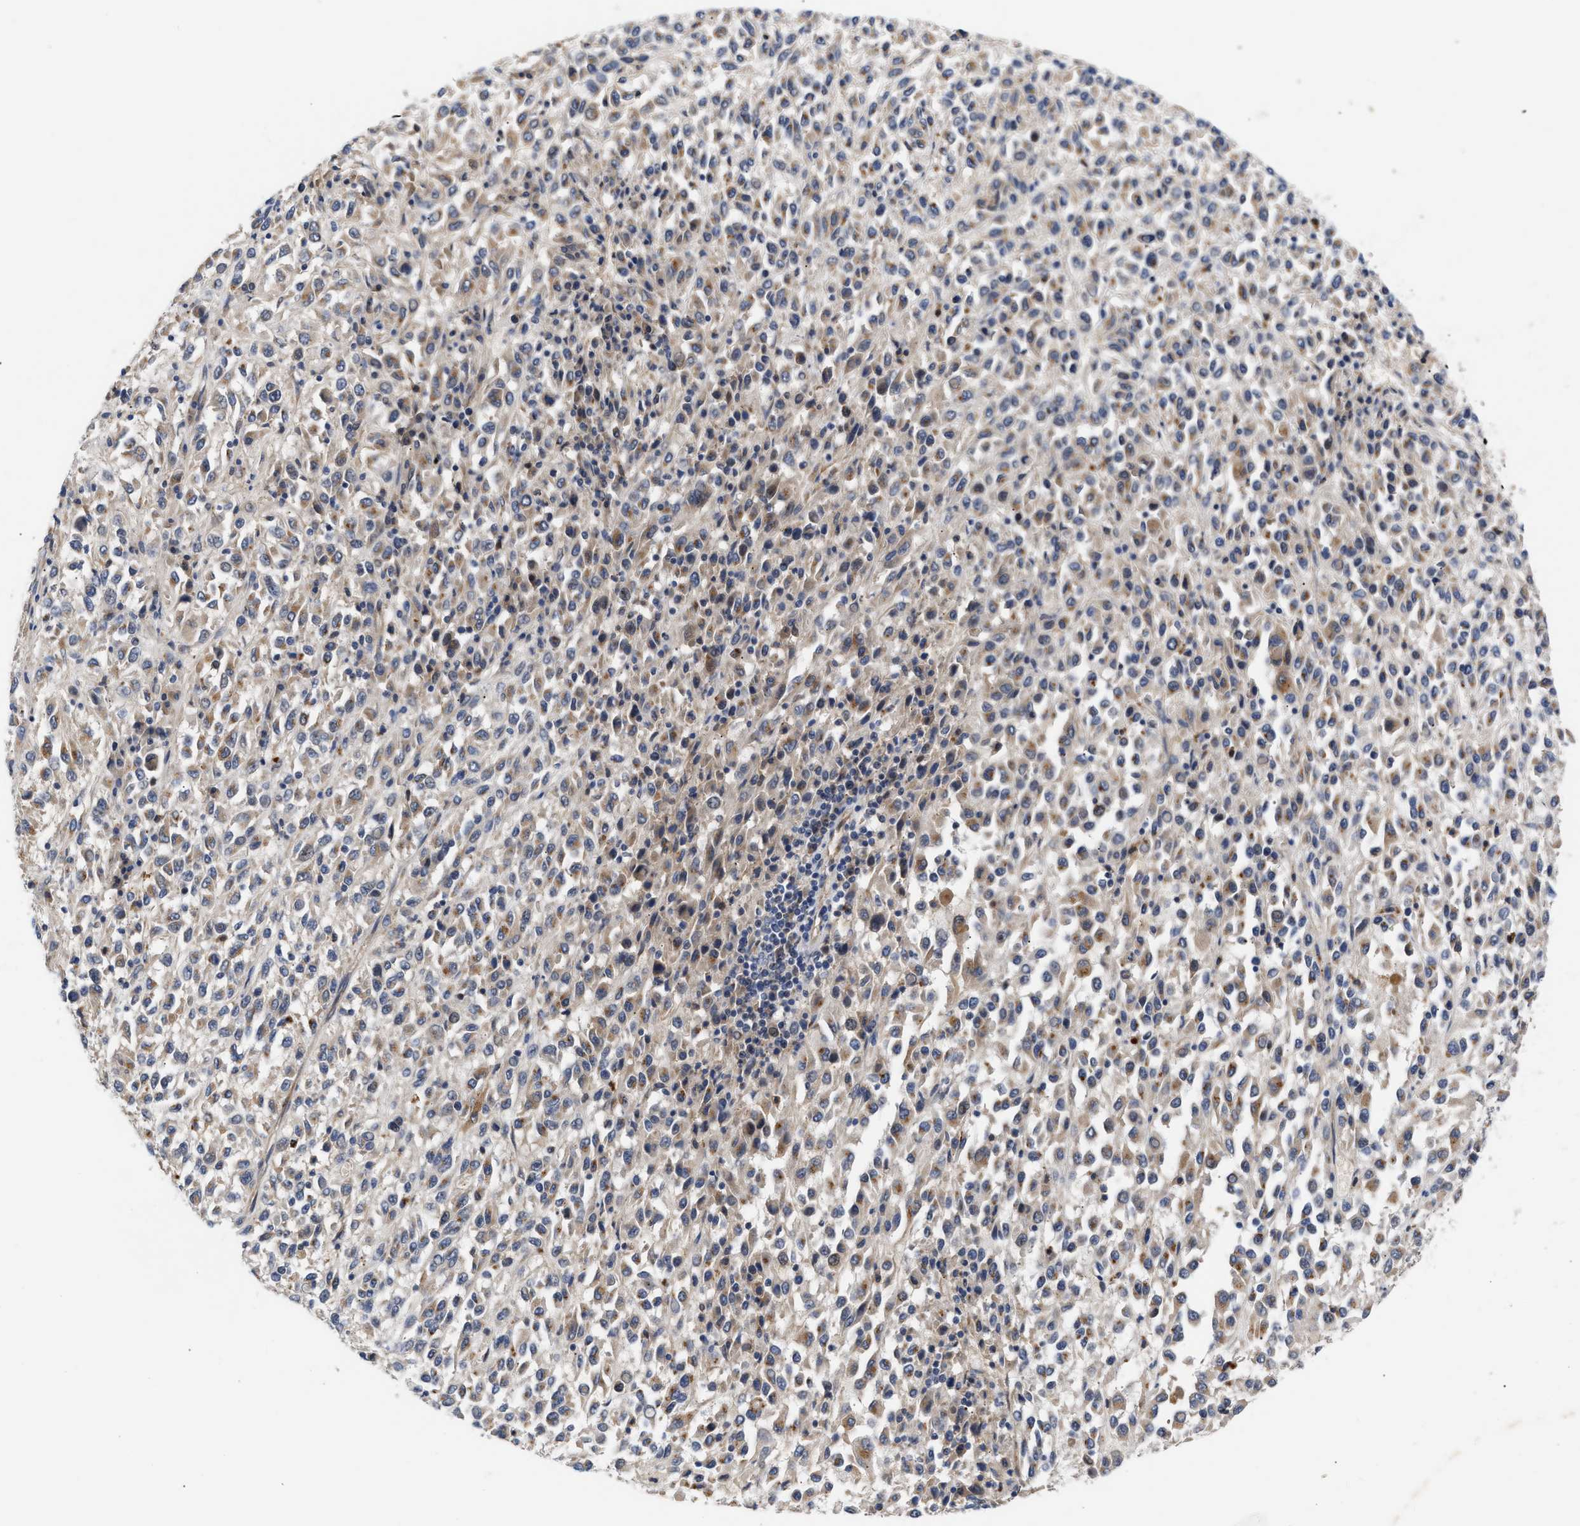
{"staining": {"intensity": "weak", "quantity": "<25%", "location": "cytoplasmic/membranous"}, "tissue": "melanoma", "cell_type": "Tumor cells", "image_type": "cancer", "snomed": [{"axis": "morphology", "description": "Malignant melanoma, Metastatic site"}, {"axis": "topography", "description": "Lung"}], "caption": "Malignant melanoma (metastatic site) stained for a protein using immunohistochemistry (IHC) demonstrates no positivity tumor cells.", "gene": "CCDC146", "patient": {"sex": "male", "age": 64}}